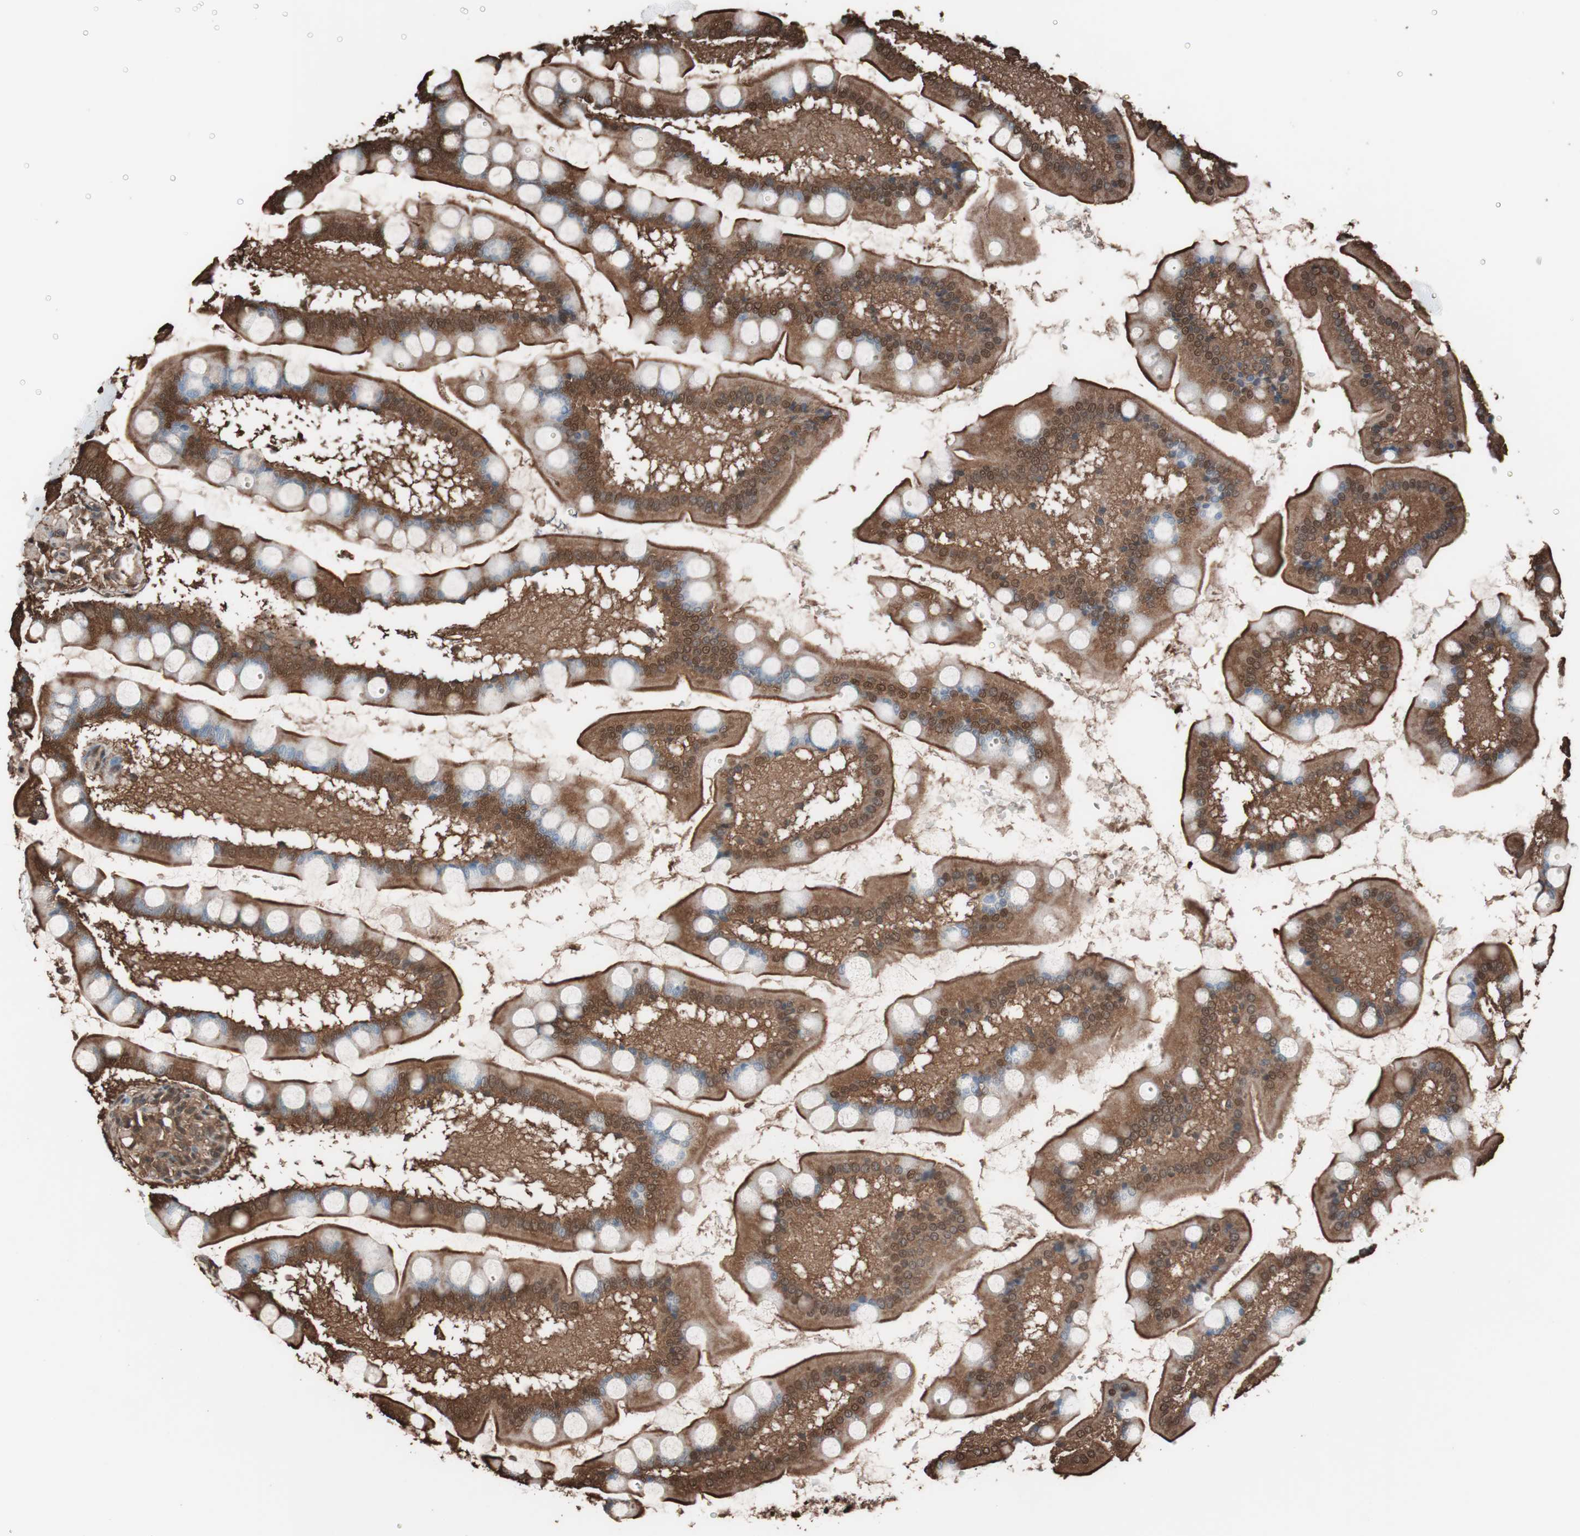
{"staining": {"intensity": "strong", "quantity": ">75%", "location": "cytoplasmic/membranous"}, "tissue": "small intestine", "cell_type": "Glandular cells", "image_type": "normal", "snomed": [{"axis": "morphology", "description": "Normal tissue, NOS"}, {"axis": "topography", "description": "Small intestine"}], "caption": "Brown immunohistochemical staining in normal small intestine demonstrates strong cytoplasmic/membranous positivity in about >75% of glandular cells.", "gene": "CALM2", "patient": {"sex": "male", "age": 41}}